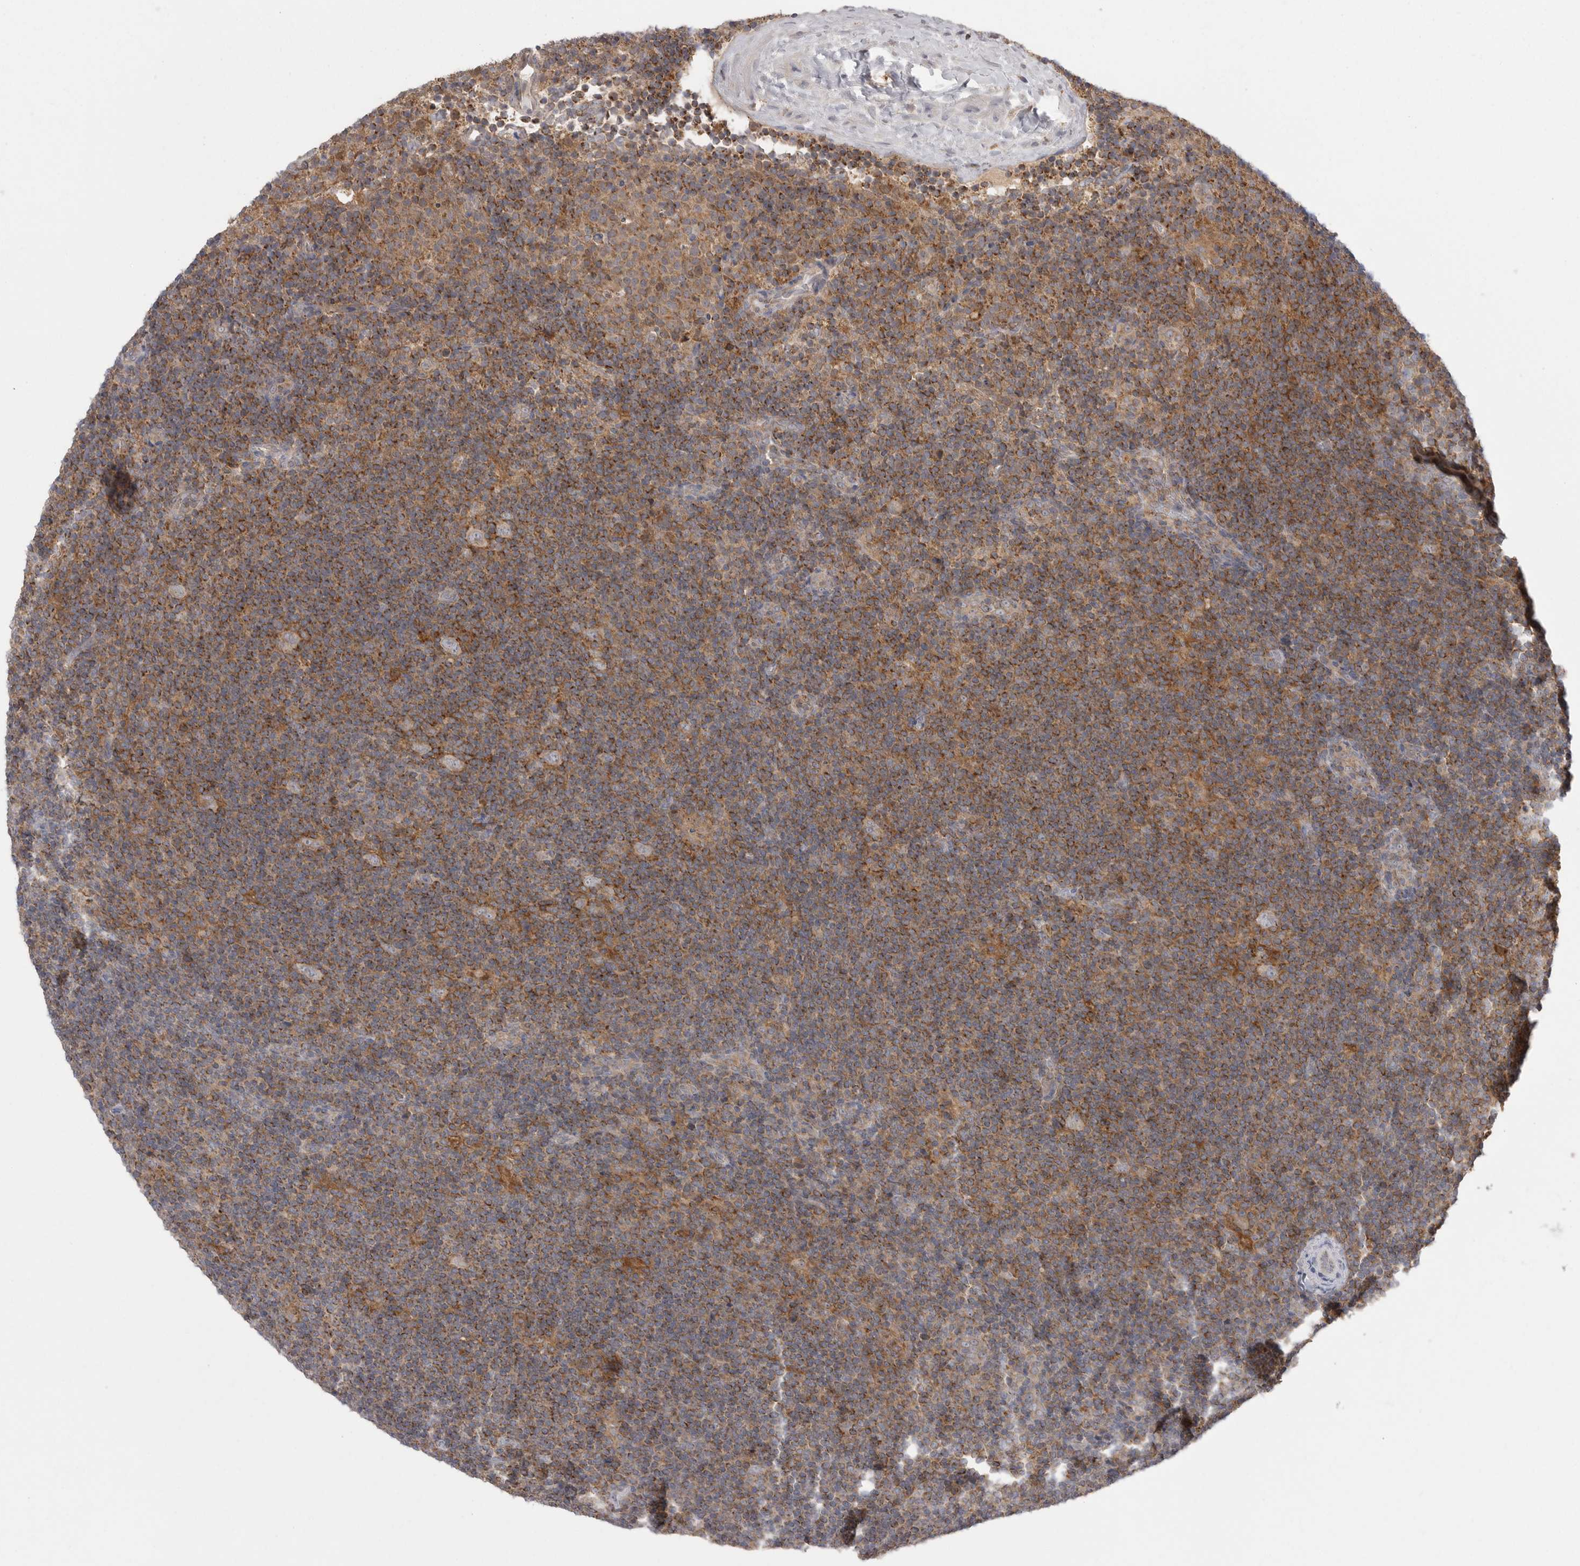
{"staining": {"intensity": "negative", "quantity": "none", "location": "none"}, "tissue": "lymphoma", "cell_type": "Tumor cells", "image_type": "cancer", "snomed": [{"axis": "morphology", "description": "Hodgkin's disease, NOS"}, {"axis": "topography", "description": "Lymph node"}], "caption": "Lymphoma was stained to show a protein in brown. There is no significant staining in tumor cells.", "gene": "KYAT3", "patient": {"sex": "female", "age": 57}}